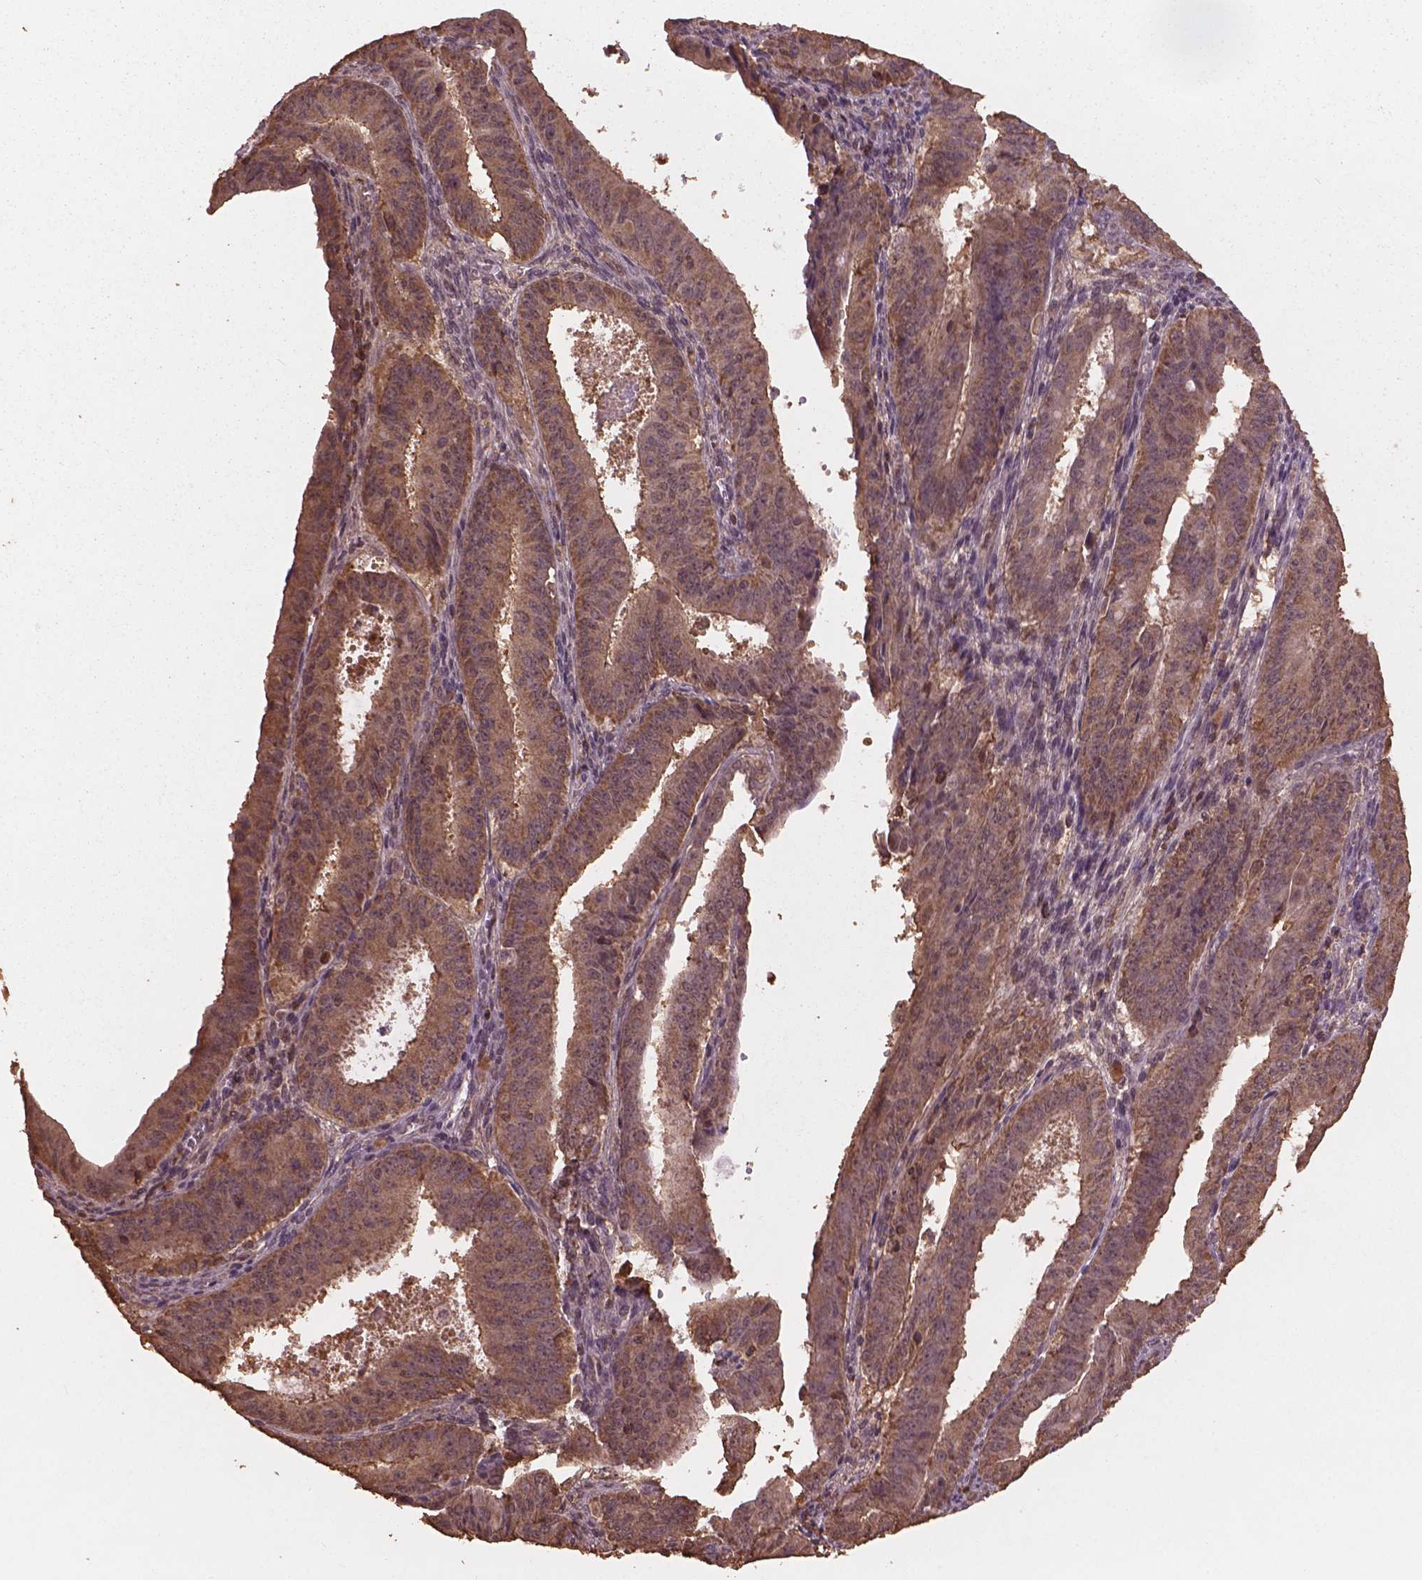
{"staining": {"intensity": "moderate", "quantity": ">75%", "location": "cytoplasmic/membranous,nuclear"}, "tissue": "ovarian cancer", "cell_type": "Tumor cells", "image_type": "cancer", "snomed": [{"axis": "morphology", "description": "Carcinoma, endometroid"}, {"axis": "topography", "description": "Ovary"}], "caption": "About >75% of tumor cells in human ovarian cancer exhibit moderate cytoplasmic/membranous and nuclear protein expression as visualized by brown immunohistochemical staining.", "gene": "BABAM1", "patient": {"sex": "female", "age": 42}}